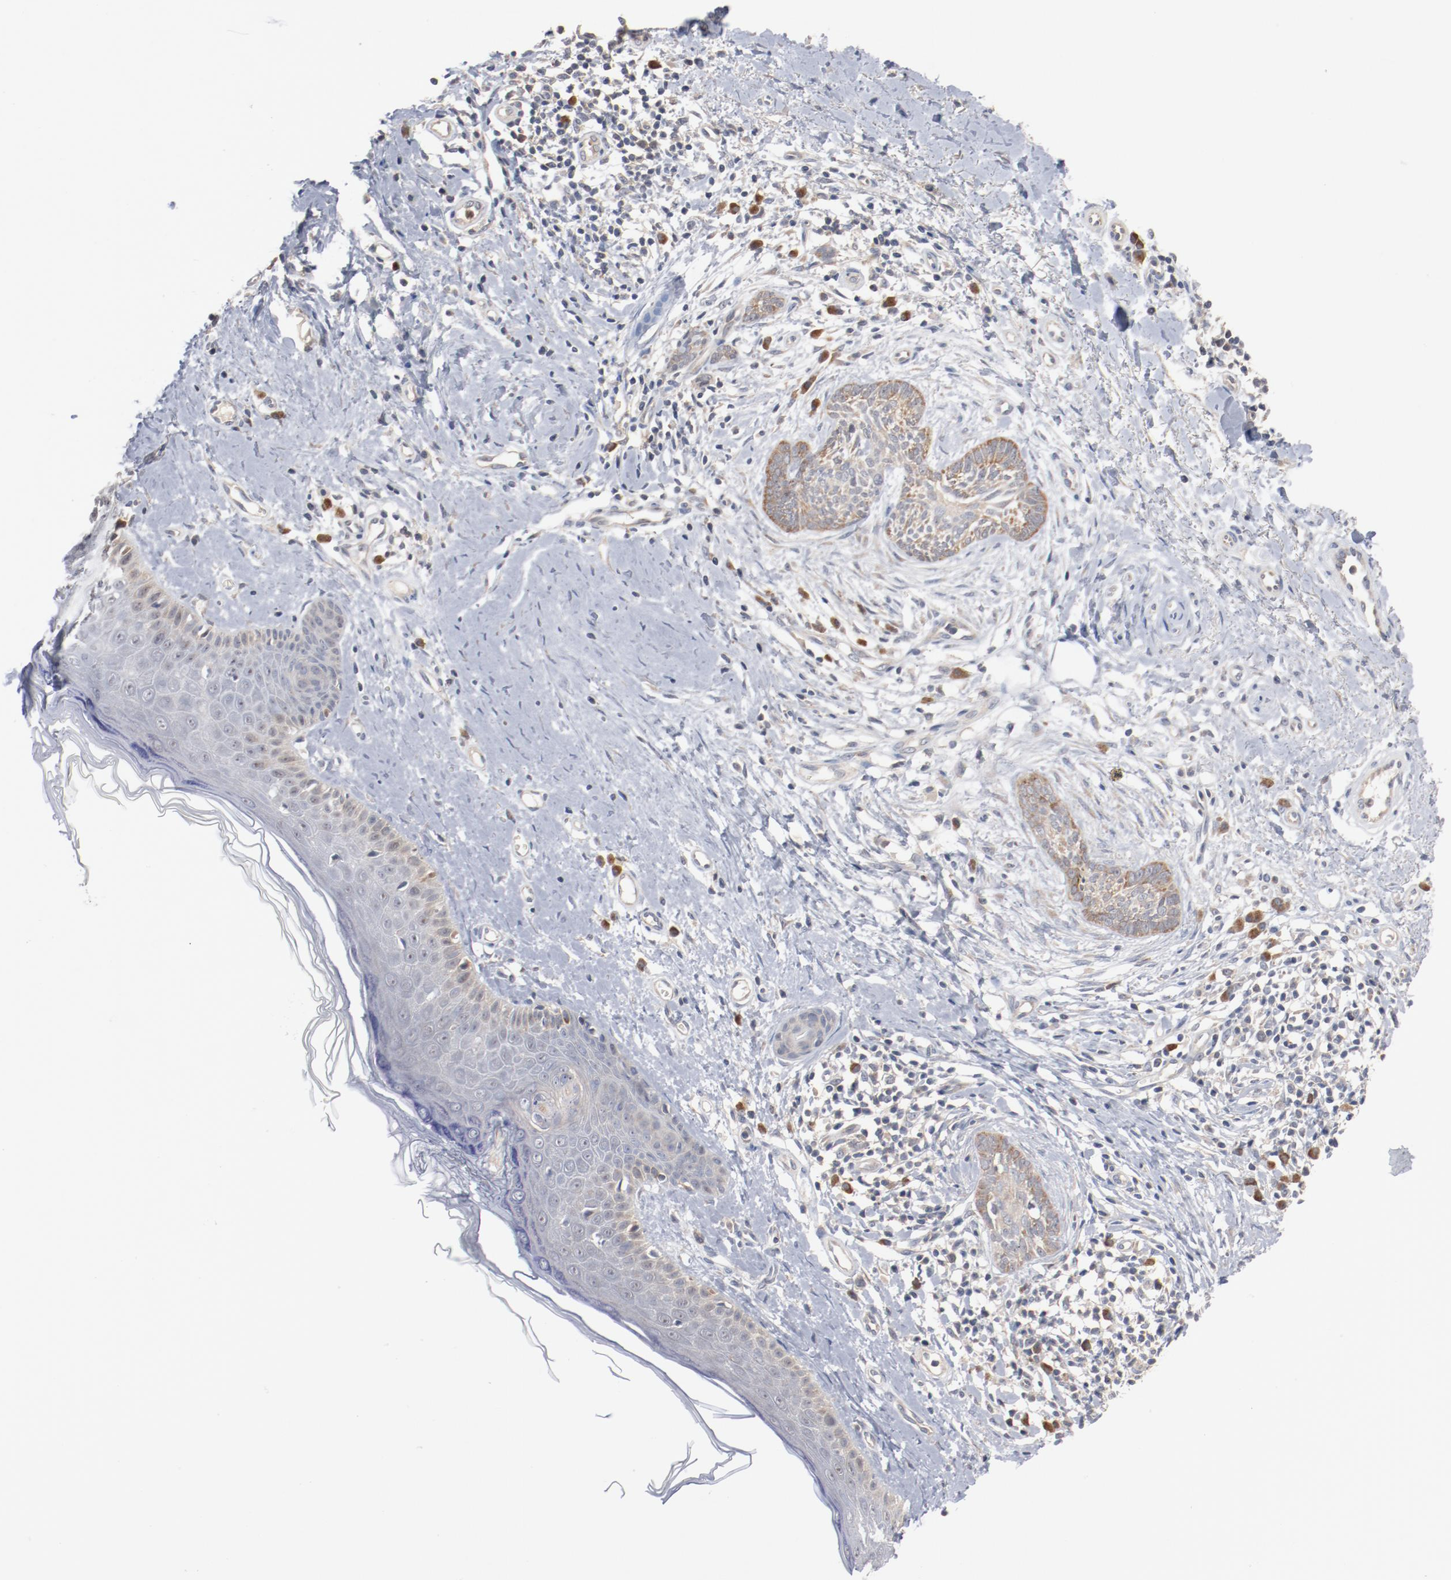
{"staining": {"intensity": "weak", "quantity": ">75%", "location": "cytoplasmic/membranous"}, "tissue": "skin cancer", "cell_type": "Tumor cells", "image_type": "cancer", "snomed": [{"axis": "morphology", "description": "Normal tissue, NOS"}, {"axis": "morphology", "description": "Basal cell carcinoma"}, {"axis": "topography", "description": "Skin"}], "caption": "A histopathology image of skin cancer stained for a protein shows weak cytoplasmic/membranous brown staining in tumor cells.", "gene": "RNASE11", "patient": {"sex": "male", "age": 71}}